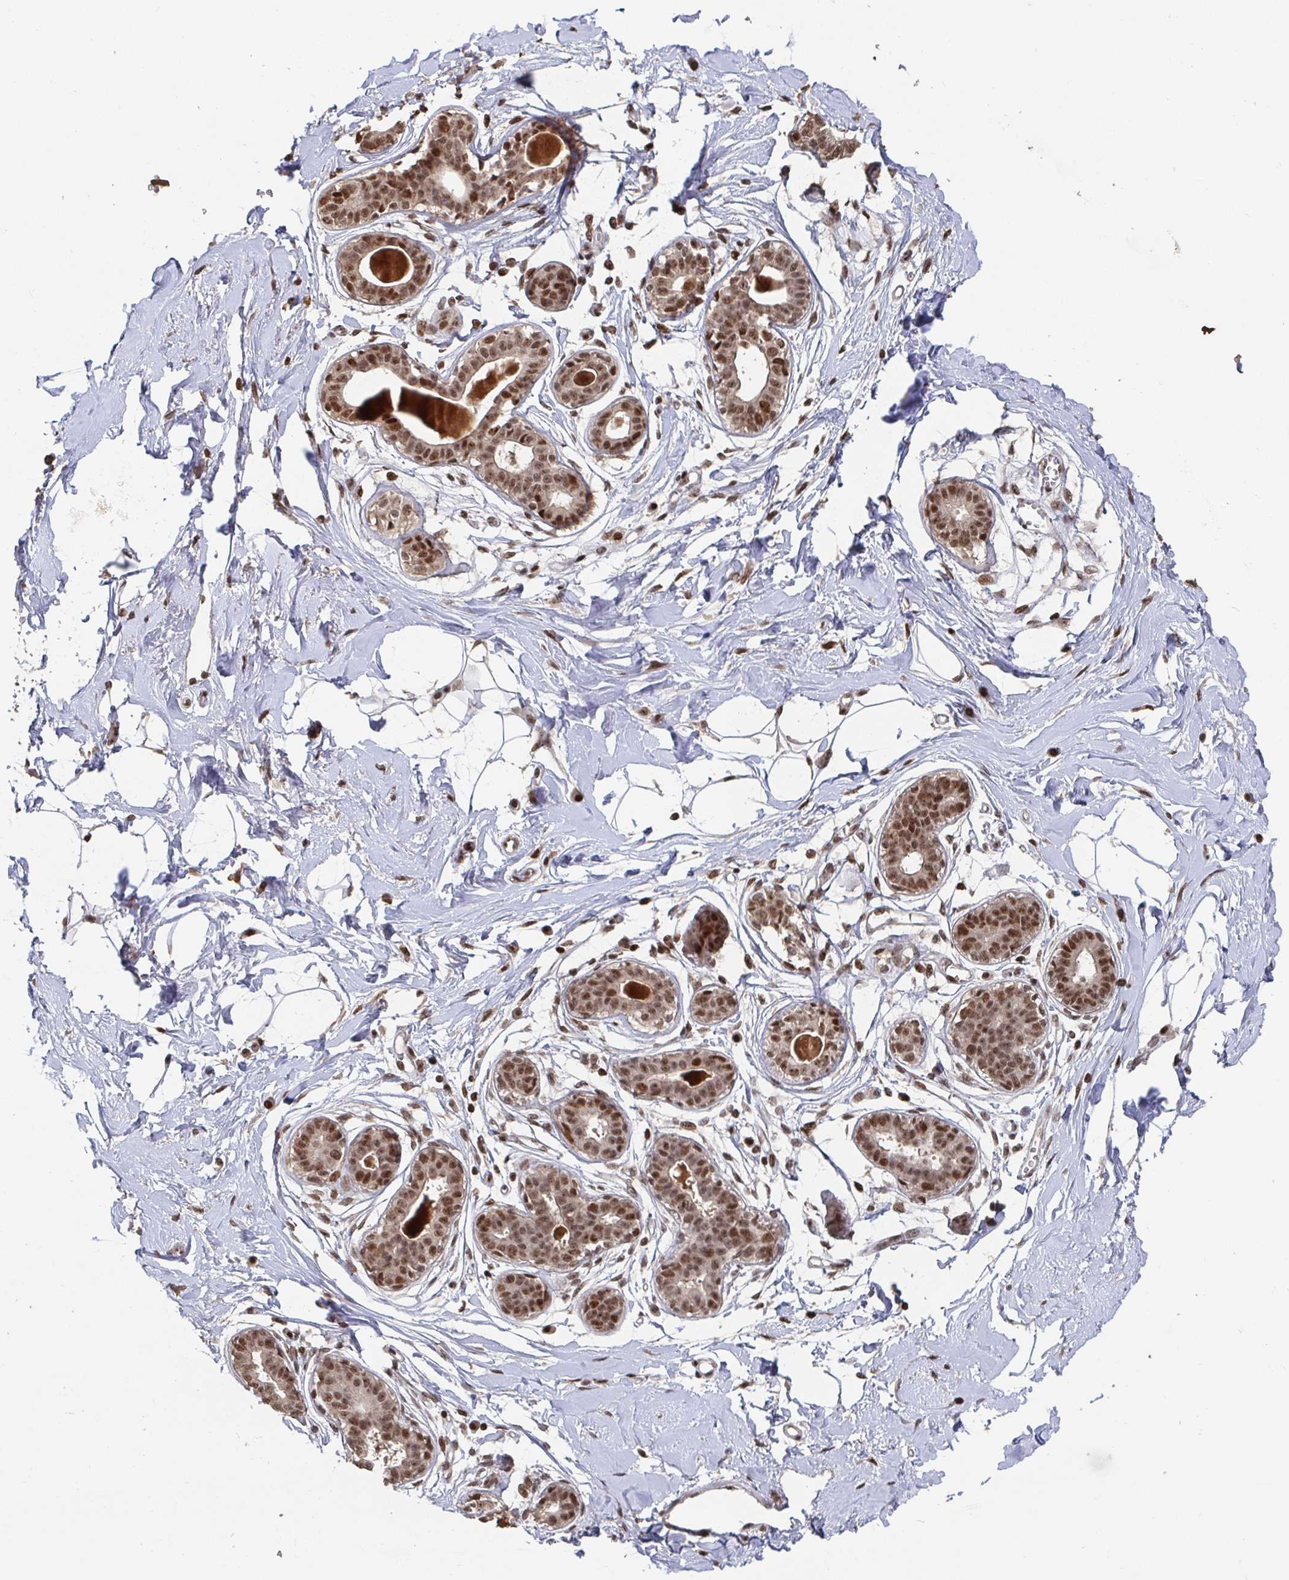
{"staining": {"intensity": "negative", "quantity": "none", "location": "none"}, "tissue": "breast", "cell_type": "Adipocytes", "image_type": "normal", "snomed": [{"axis": "morphology", "description": "Normal tissue, NOS"}, {"axis": "topography", "description": "Breast"}], "caption": "Human breast stained for a protein using IHC demonstrates no expression in adipocytes.", "gene": "ZDHHC12", "patient": {"sex": "female", "age": 45}}